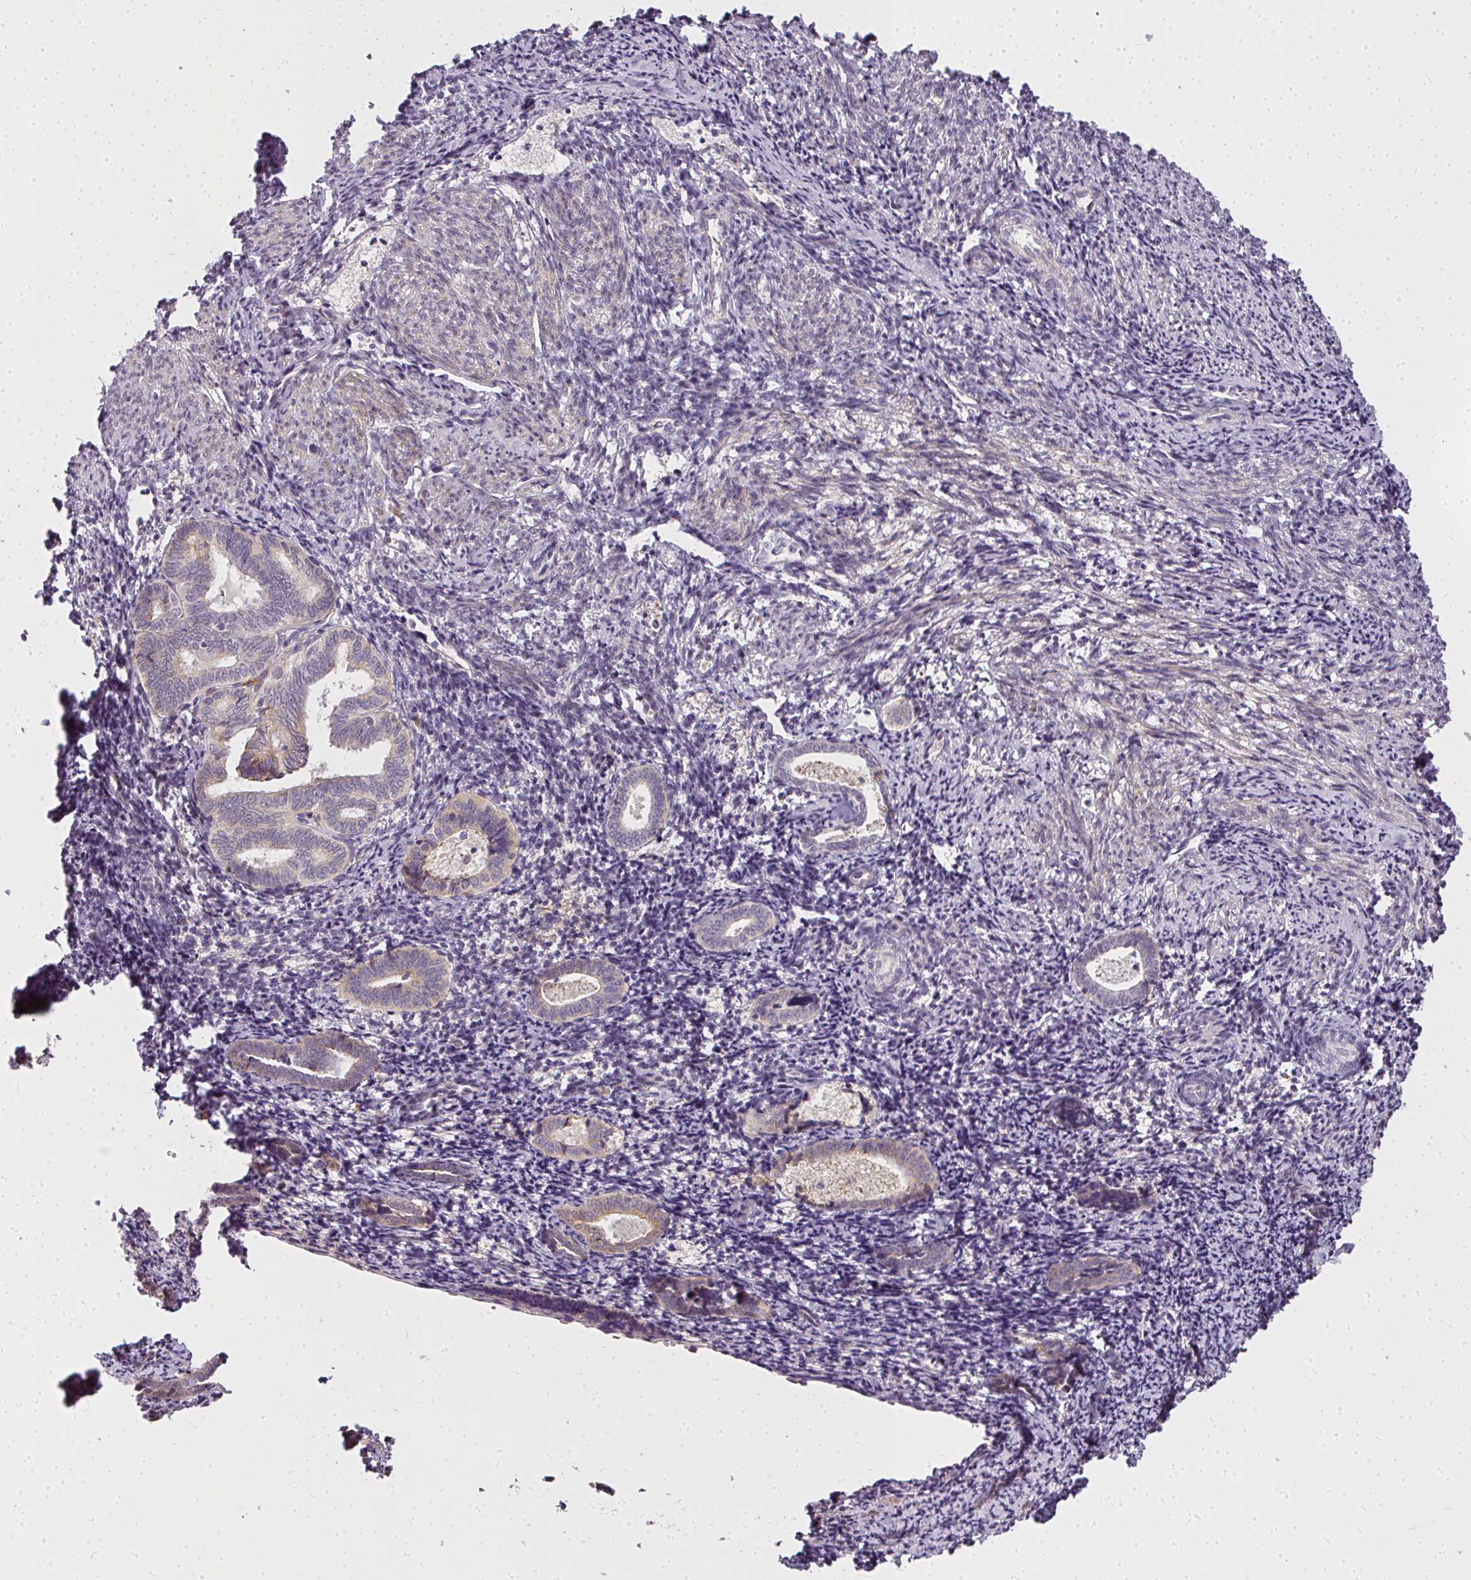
{"staining": {"intensity": "negative", "quantity": "none", "location": "none"}, "tissue": "endometrium", "cell_type": "Cells in endometrial stroma", "image_type": "normal", "snomed": [{"axis": "morphology", "description": "Normal tissue, NOS"}, {"axis": "topography", "description": "Endometrium"}], "caption": "IHC of unremarkable endometrium reveals no expression in cells in endometrial stroma.", "gene": "MED19", "patient": {"sex": "female", "age": 54}}